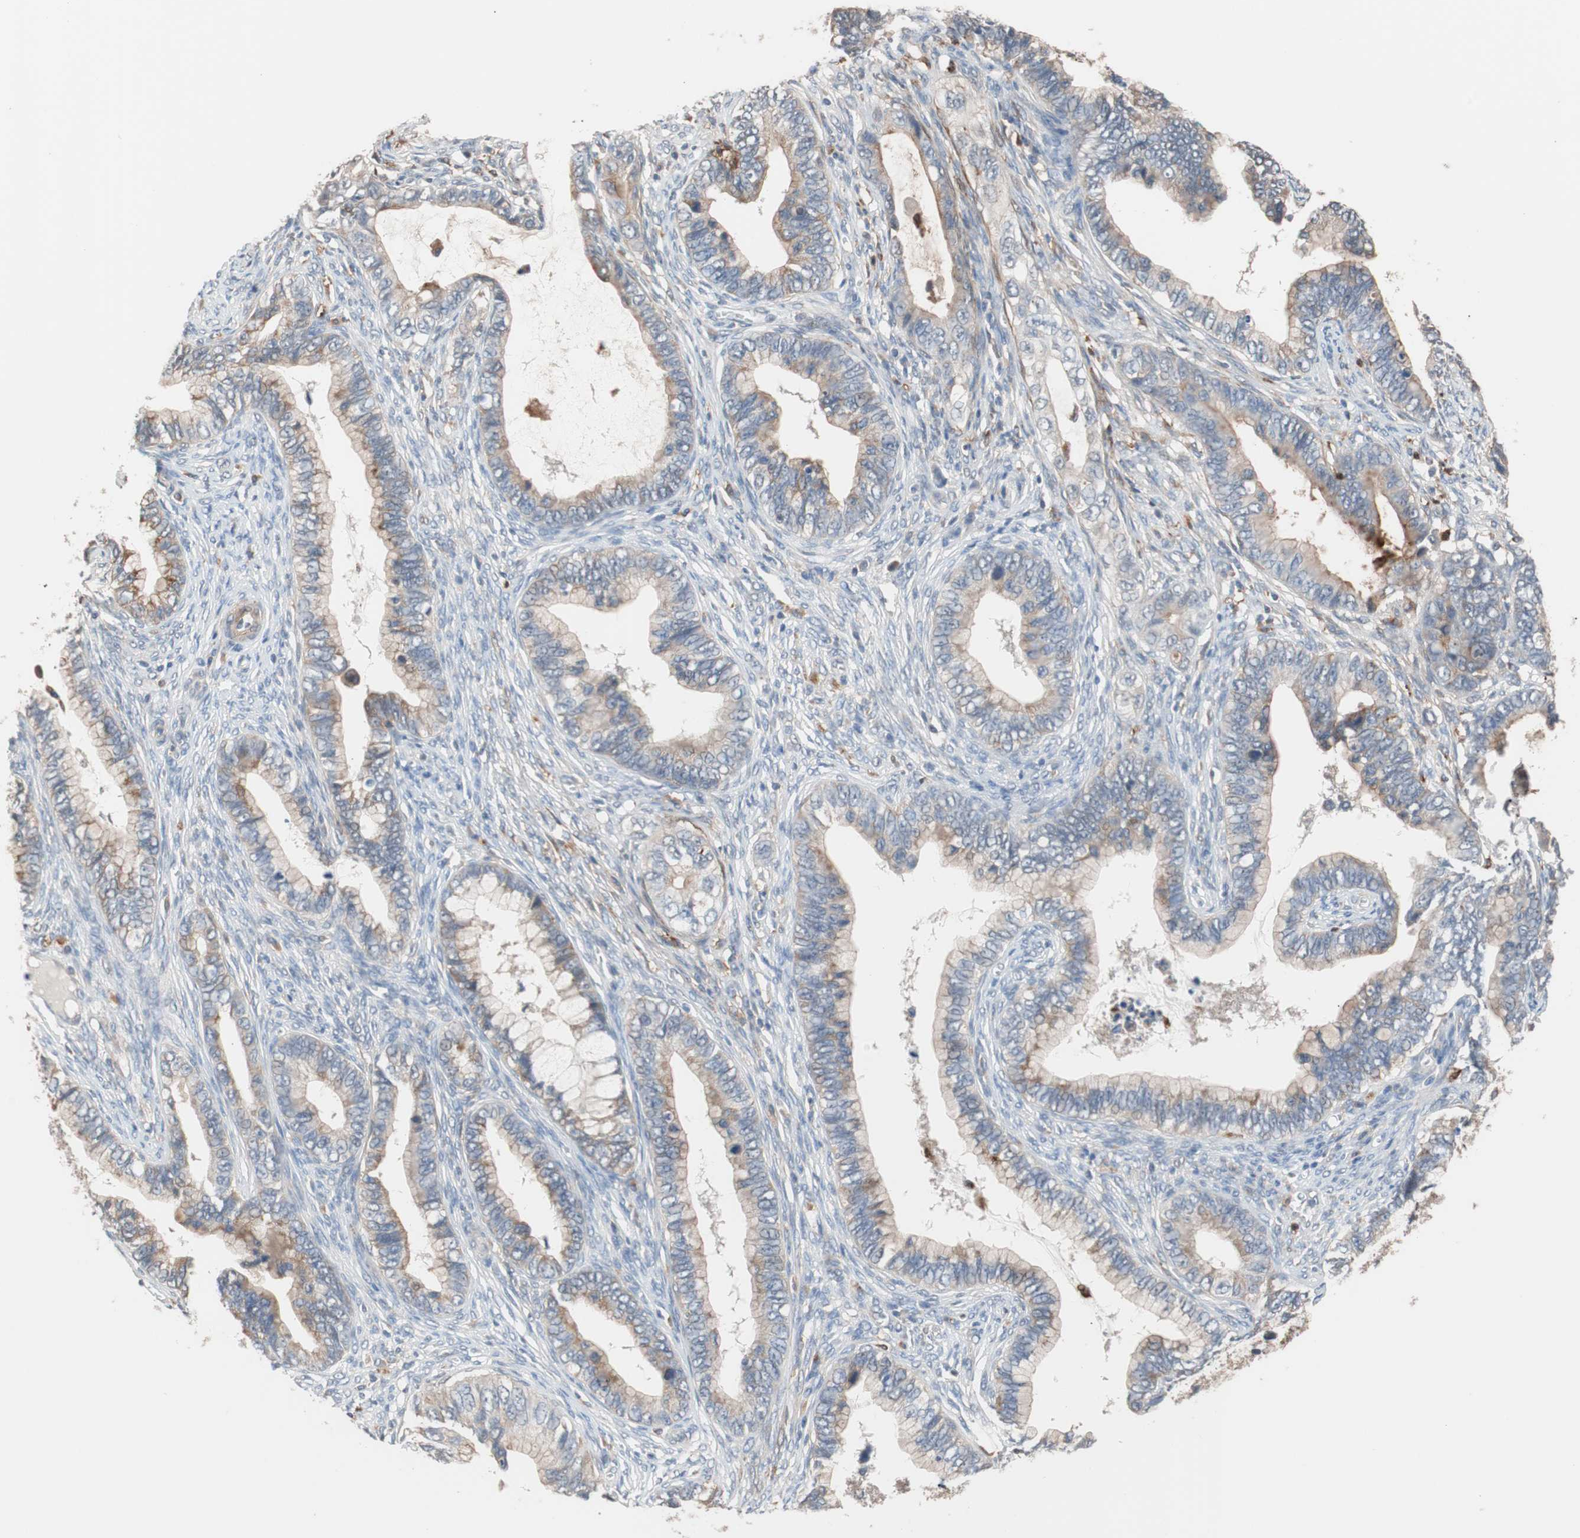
{"staining": {"intensity": "weak", "quantity": "25%-75%", "location": "cytoplasmic/membranous"}, "tissue": "cervical cancer", "cell_type": "Tumor cells", "image_type": "cancer", "snomed": [{"axis": "morphology", "description": "Adenocarcinoma, NOS"}, {"axis": "topography", "description": "Cervix"}], "caption": "A brown stain highlights weak cytoplasmic/membranous expression of a protein in adenocarcinoma (cervical) tumor cells.", "gene": "LITAF", "patient": {"sex": "female", "age": 44}}